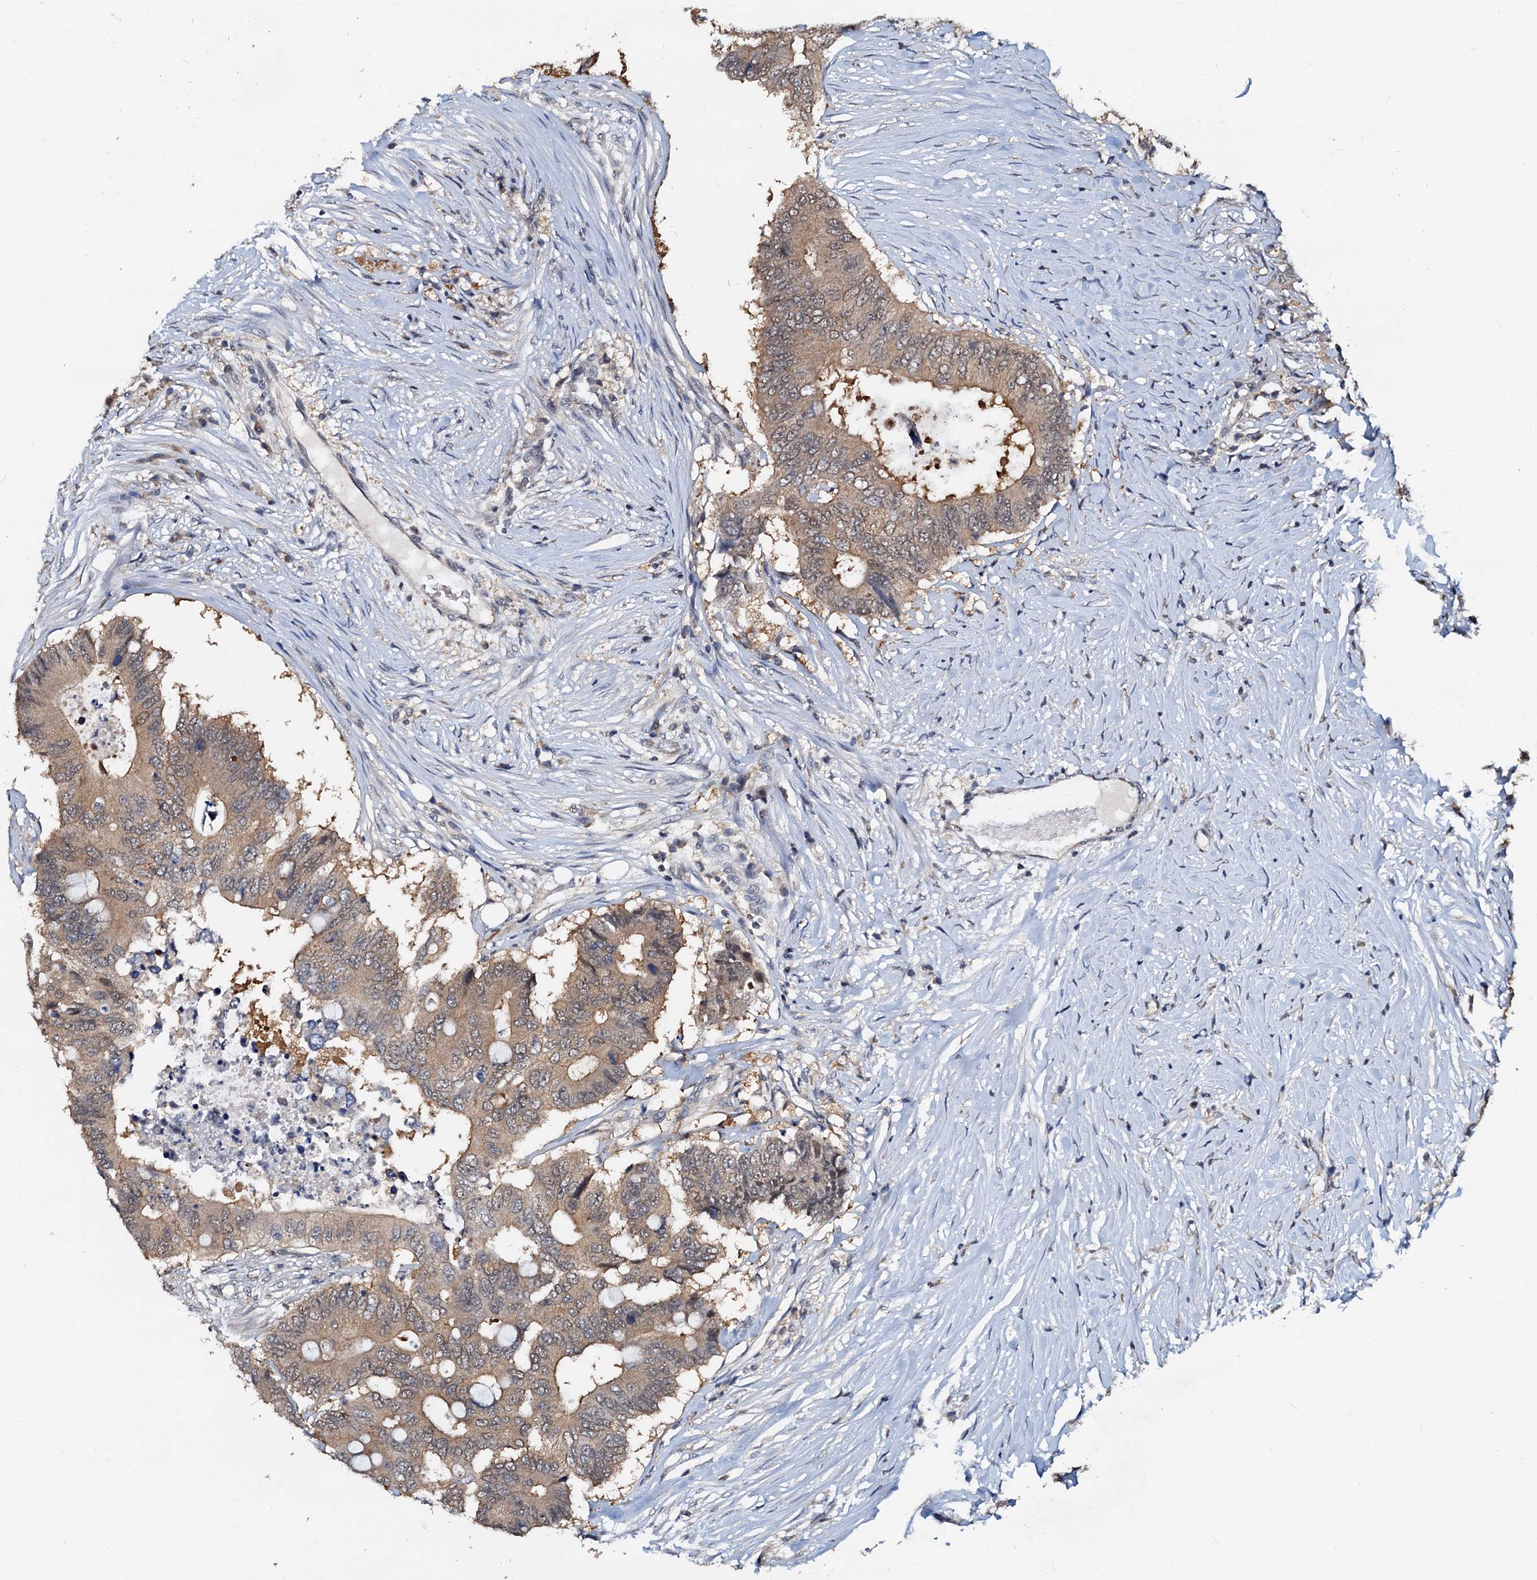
{"staining": {"intensity": "moderate", "quantity": "25%-75%", "location": "cytoplasmic/membranous,nuclear"}, "tissue": "colorectal cancer", "cell_type": "Tumor cells", "image_type": "cancer", "snomed": [{"axis": "morphology", "description": "Adenocarcinoma, NOS"}, {"axis": "topography", "description": "Colon"}], "caption": "Colorectal adenocarcinoma tissue reveals moderate cytoplasmic/membranous and nuclear expression in about 25%-75% of tumor cells, visualized by immunohistochemistry. The protein of interest is shown in brown color, while the nuclei are stained blue.", "gene": "PTGES3", "patient": {"sex": "male", "age": 71}}